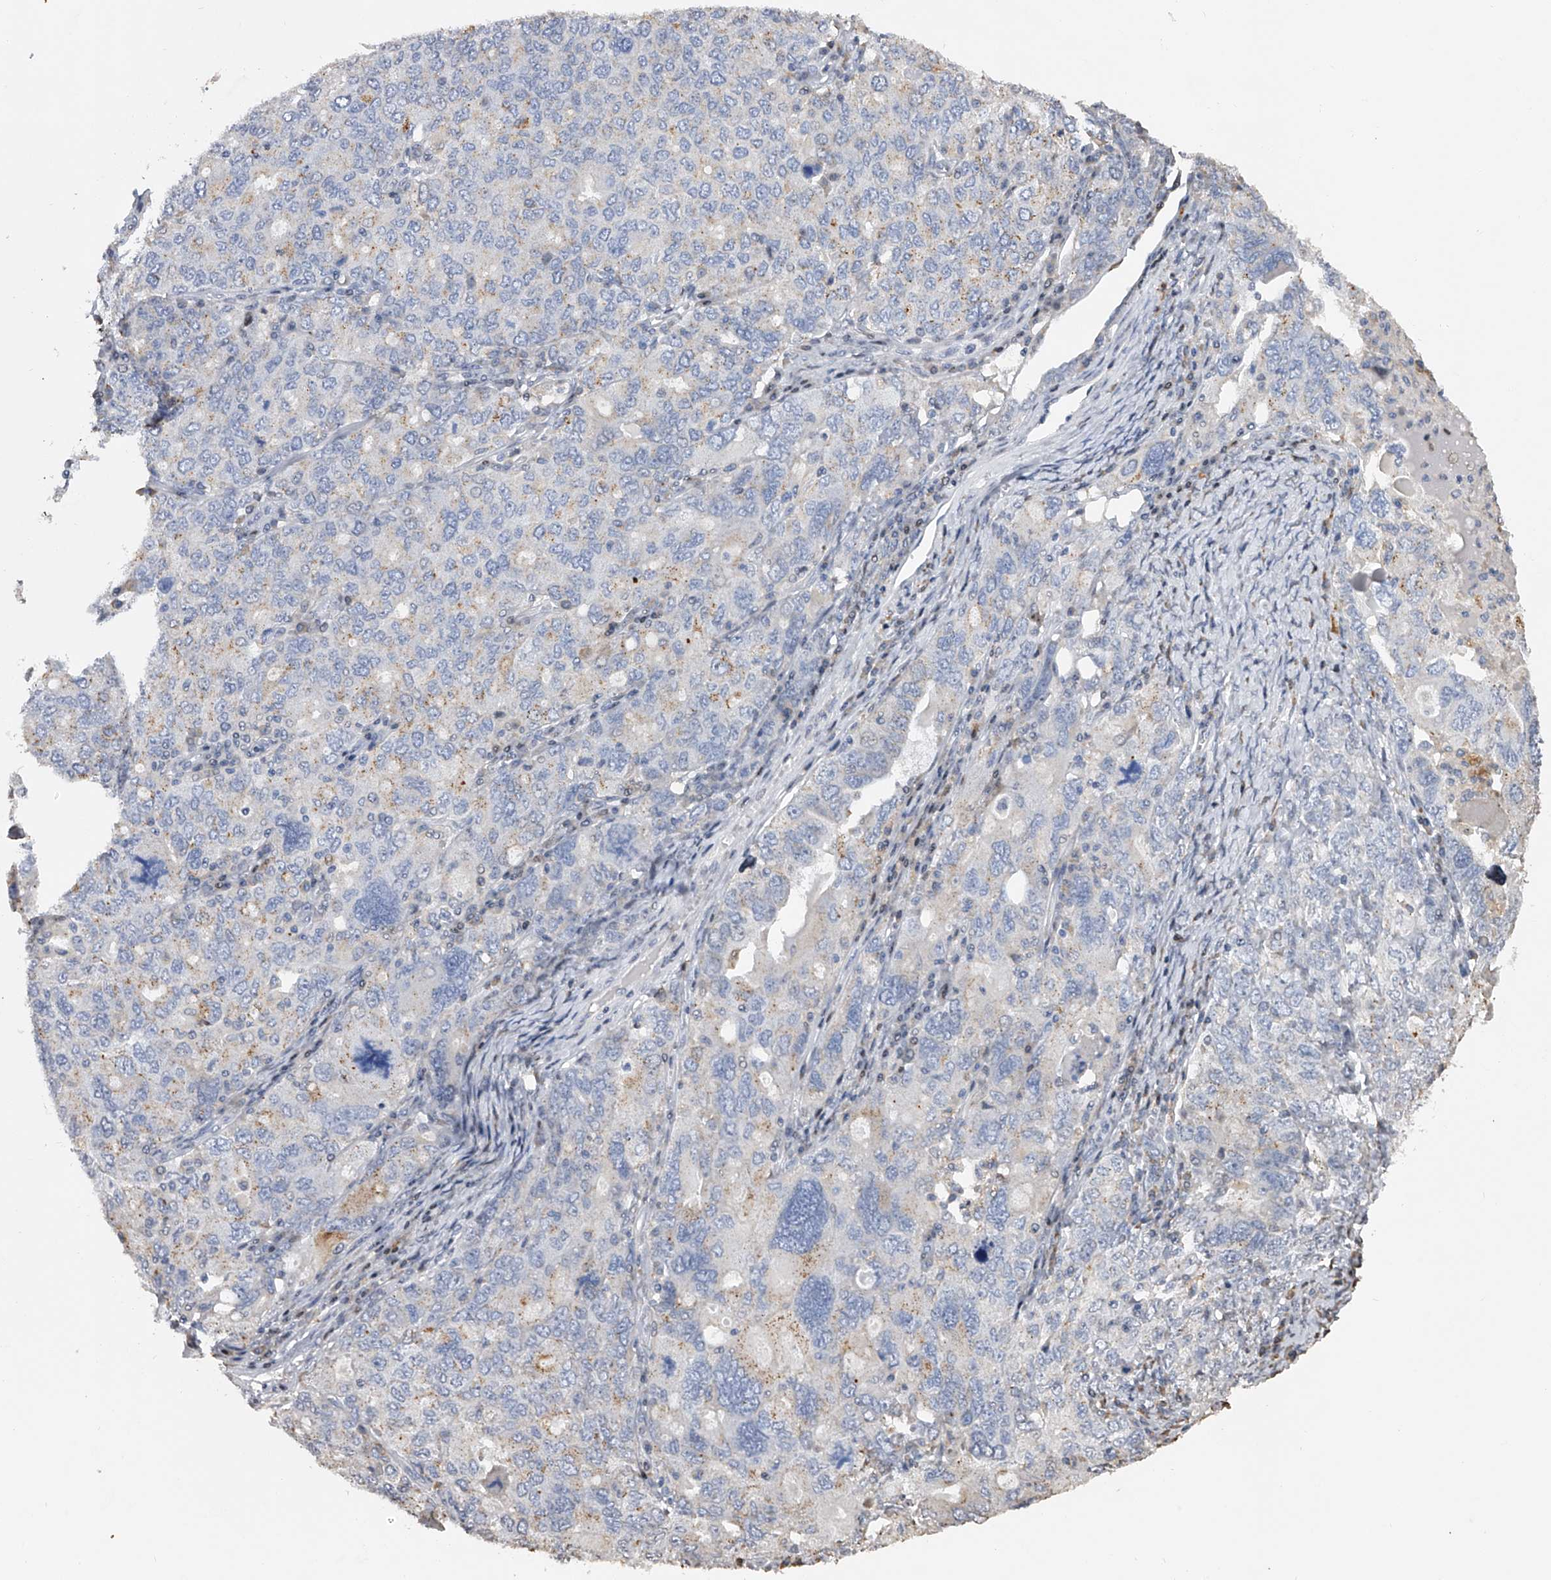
{"staining": {"intensity": "negative", "quantity": "none", "location": "none"}, "tissue": "ovarian cancer", "cell_type": "Tumor cells", "image_type": "cancer", "snomed": [{"axis": "morphology", "description": "Carcinoma, endometroid"}, {"axis": "topography", "description": "Ovary"}], "caption": "Immunohistochemical staining of human ovarian endometroid carcinoma displays no significant expression in tumor cells.", "gene": "RWDD2A", "patient": {"sex": "female", "age": 62}}